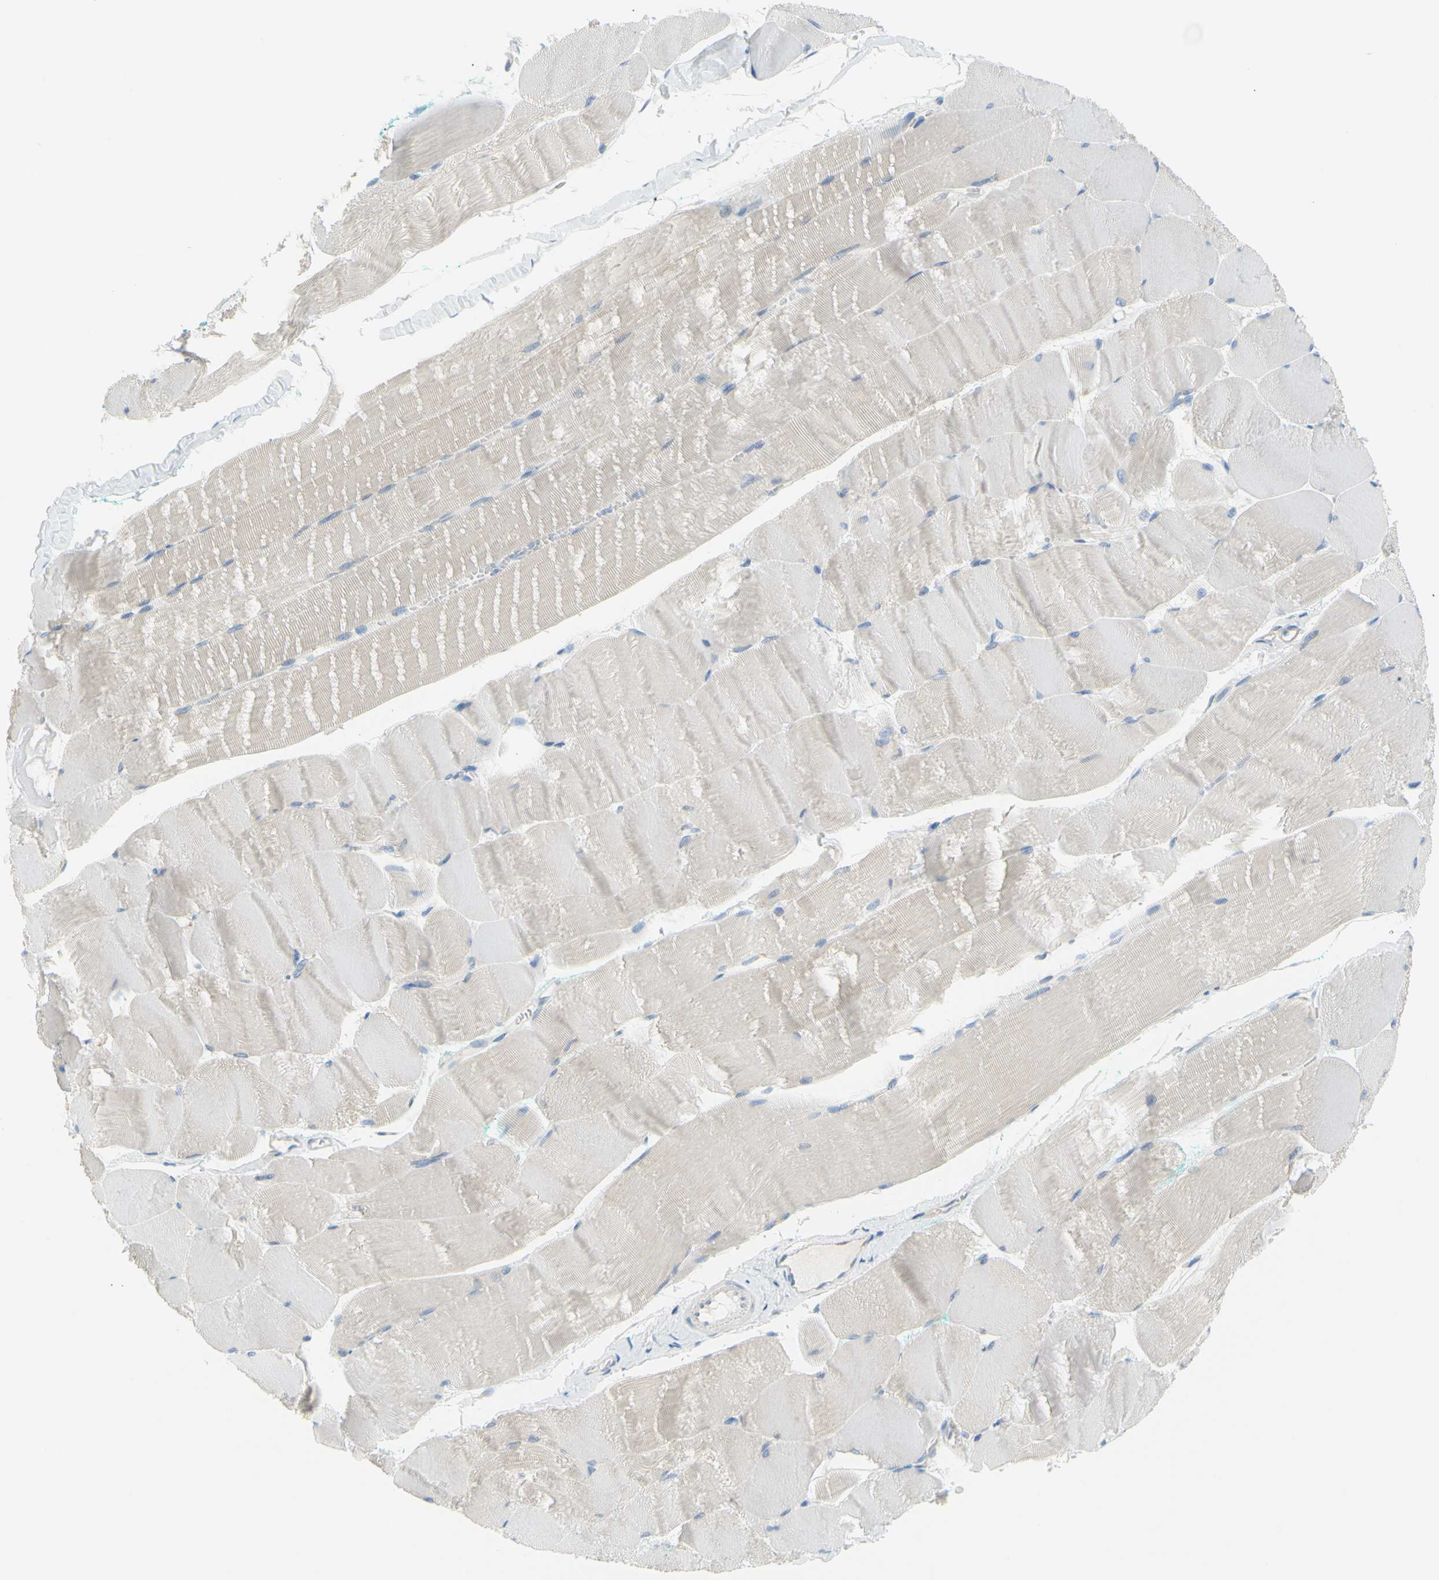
{"staining": {"intensity": "weak", "quantity": "25%-75%", "location": "cytoplasmic/membranous"}, "tissue": "skeletal muscle", "cell_type": "Myocytes", "image_type": "normal", "snomed": [{"axis": "morphology", "description": "Normal tissue, NOS"}, {"axis": "morphology", "description": "Squamous cell carcinoma, NOS"}, {"axis": "topography", "description": "Skeletal muscle"}], "caption": "This image reveals IHC staining of normal human skeletal muscle, with low weak cytoplasmic/membranous staining in approximately 25%-75% of myocytes.", "gene": "FRMD4B", "patient": {"sex": "male", "age": 51}}